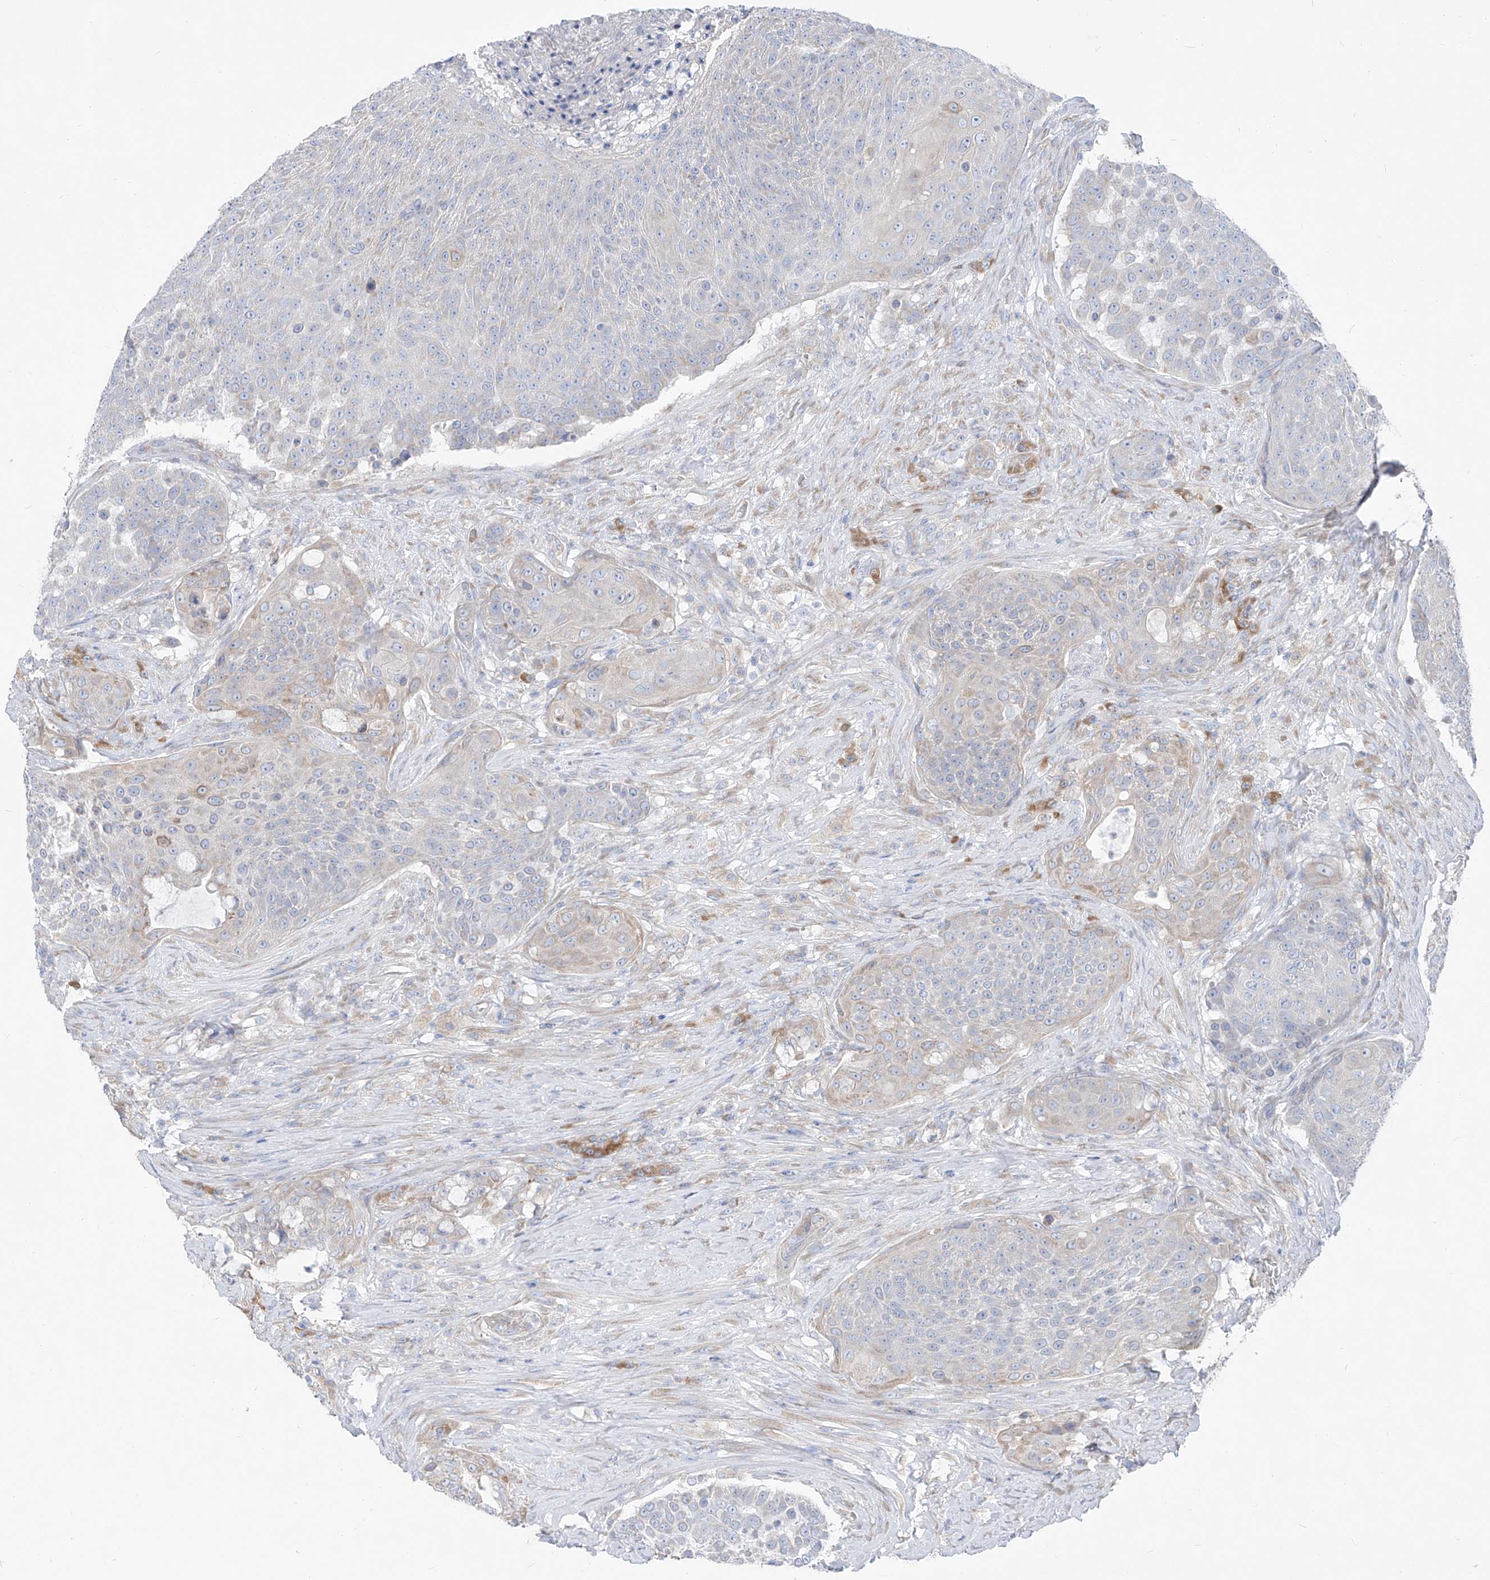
{"staining": {"intensity": "negative", "quantity": "none", "location": "none"}, "tissue": "urothelial cancer", "cell_type": "Tumor cells", "image_type": "cancer", "snomed": [{"axis": "morphology", "description": "Urothelial carcinoma, High grade"}, {"axis": "topography", "description": "Urinary bladder"}], "caption": "Immunohistochemical staining of urothelial cancer reveals no significant staining in tumor cells.", "gene": "UFL1", "patient": {"sex": "female", "age": 63}}